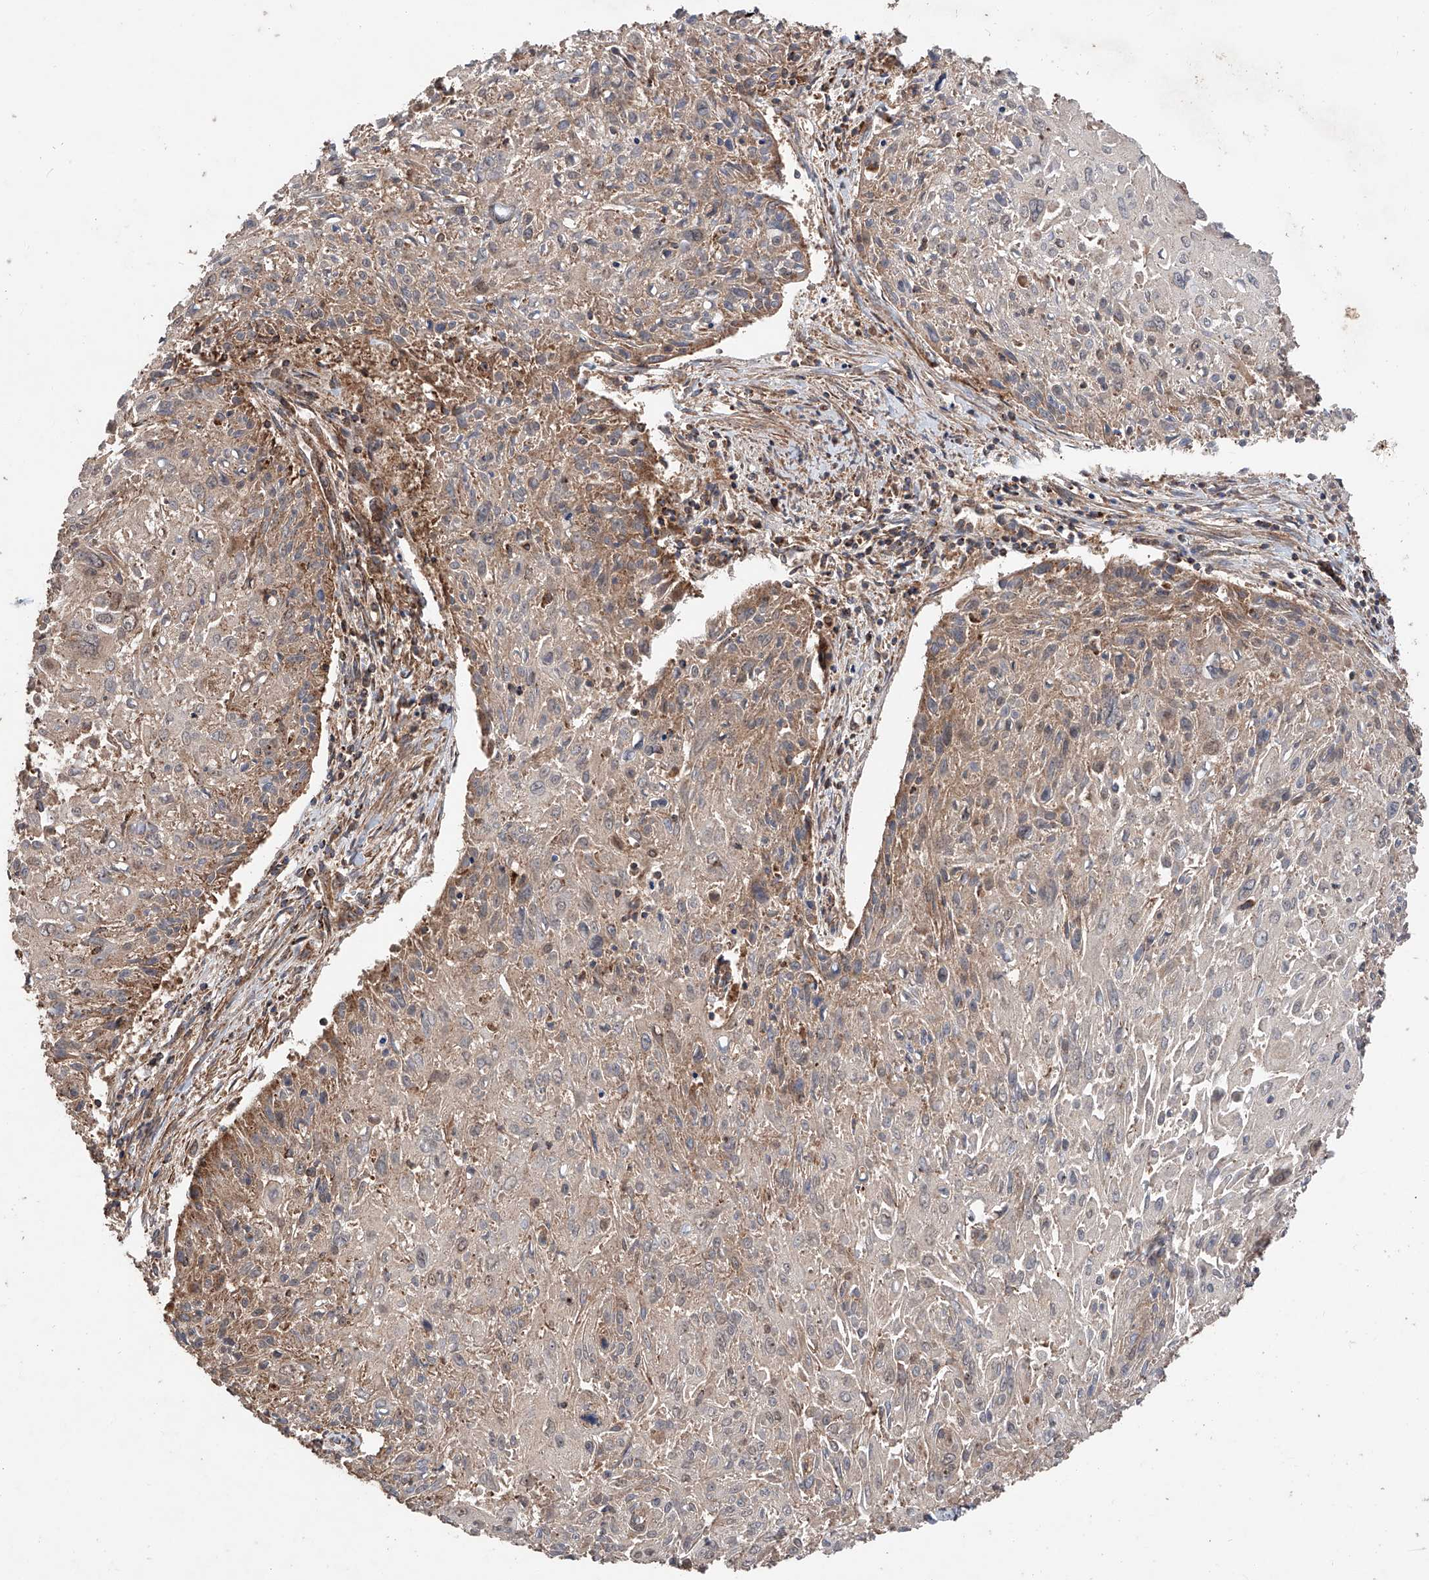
{"staining": {"intensity": "moderate", "quantity": "<25%", "location": "cytoplasmic/membranous"}, "tissue": "cervical cancer", "cell_type": "Tumor cells", "image_type": "cancer", "snomed": [{"axis": "morphology", "description": "Squamous cell carcinoma, NOS"}, {"axis": "topography", "description": "Cervix"}], "caption": "Squamous cell carcinoma (cervical) tissue reveals moderate cytoplasmic/membranous staining in approximately <25% of tumor cells The staining was performed using DAB to visualize the protein expression in brown, while the nuclei were stained in blue with hematoxylin (Magnification: 20x).", "gene": "PISD", "patient": {"sex": "female", "age": 51}}